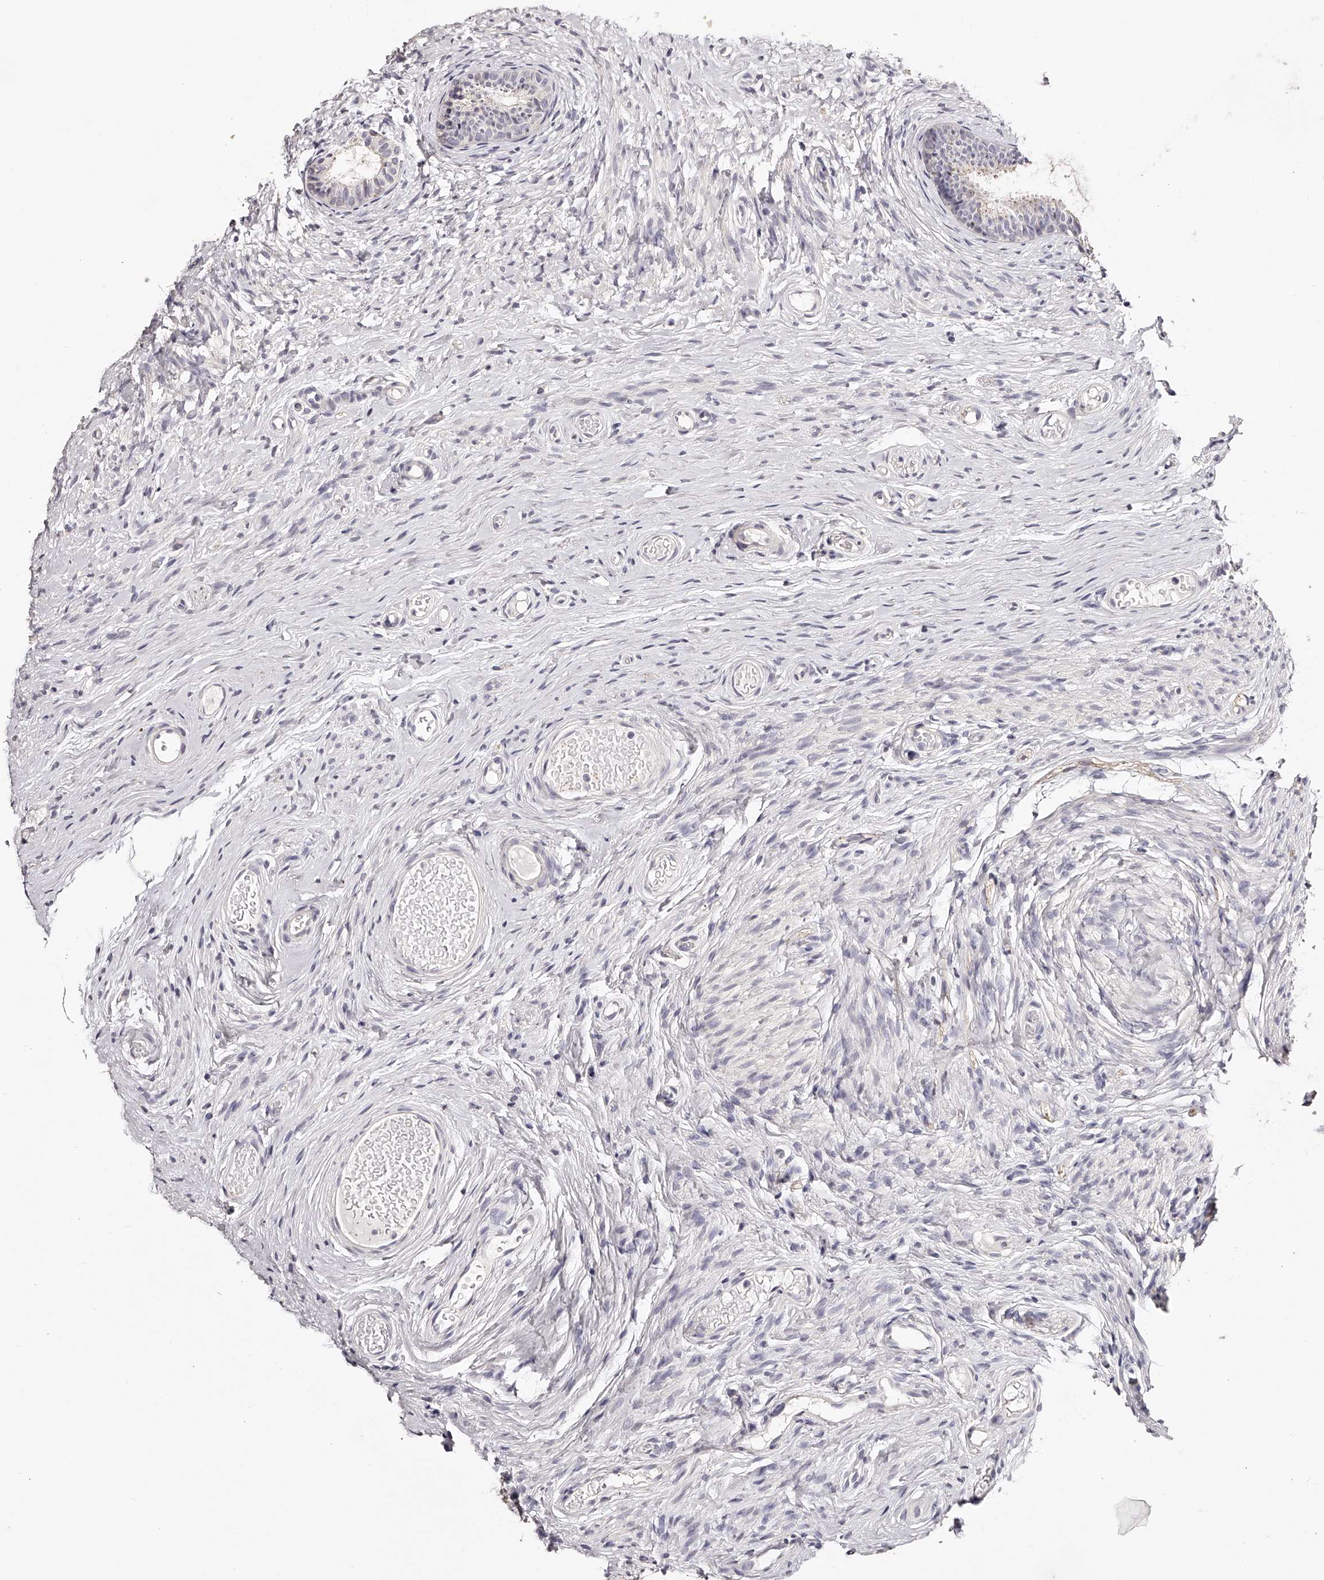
{"staining": {"intensity": "moderate", "quantity": "<25%", "location": "cytoplasmic/membranous"}, "tissue": "epididymis", "cell_type": "Glandular cells", "image_type": "normal", "snomed": [{"axis": "morphology", "description": "Normal tissue, NOS"}, {"axis": "topography", "description": "Epididymis"}], "caption": "Benign epididymis was stained to show a protein in brown. There is low levels of moderate cytoplasmic/membranous staining in approximately <25% of glandular cells.", "gene": "SLC35D3", "patient": {"sex": "male", "age": 9}}